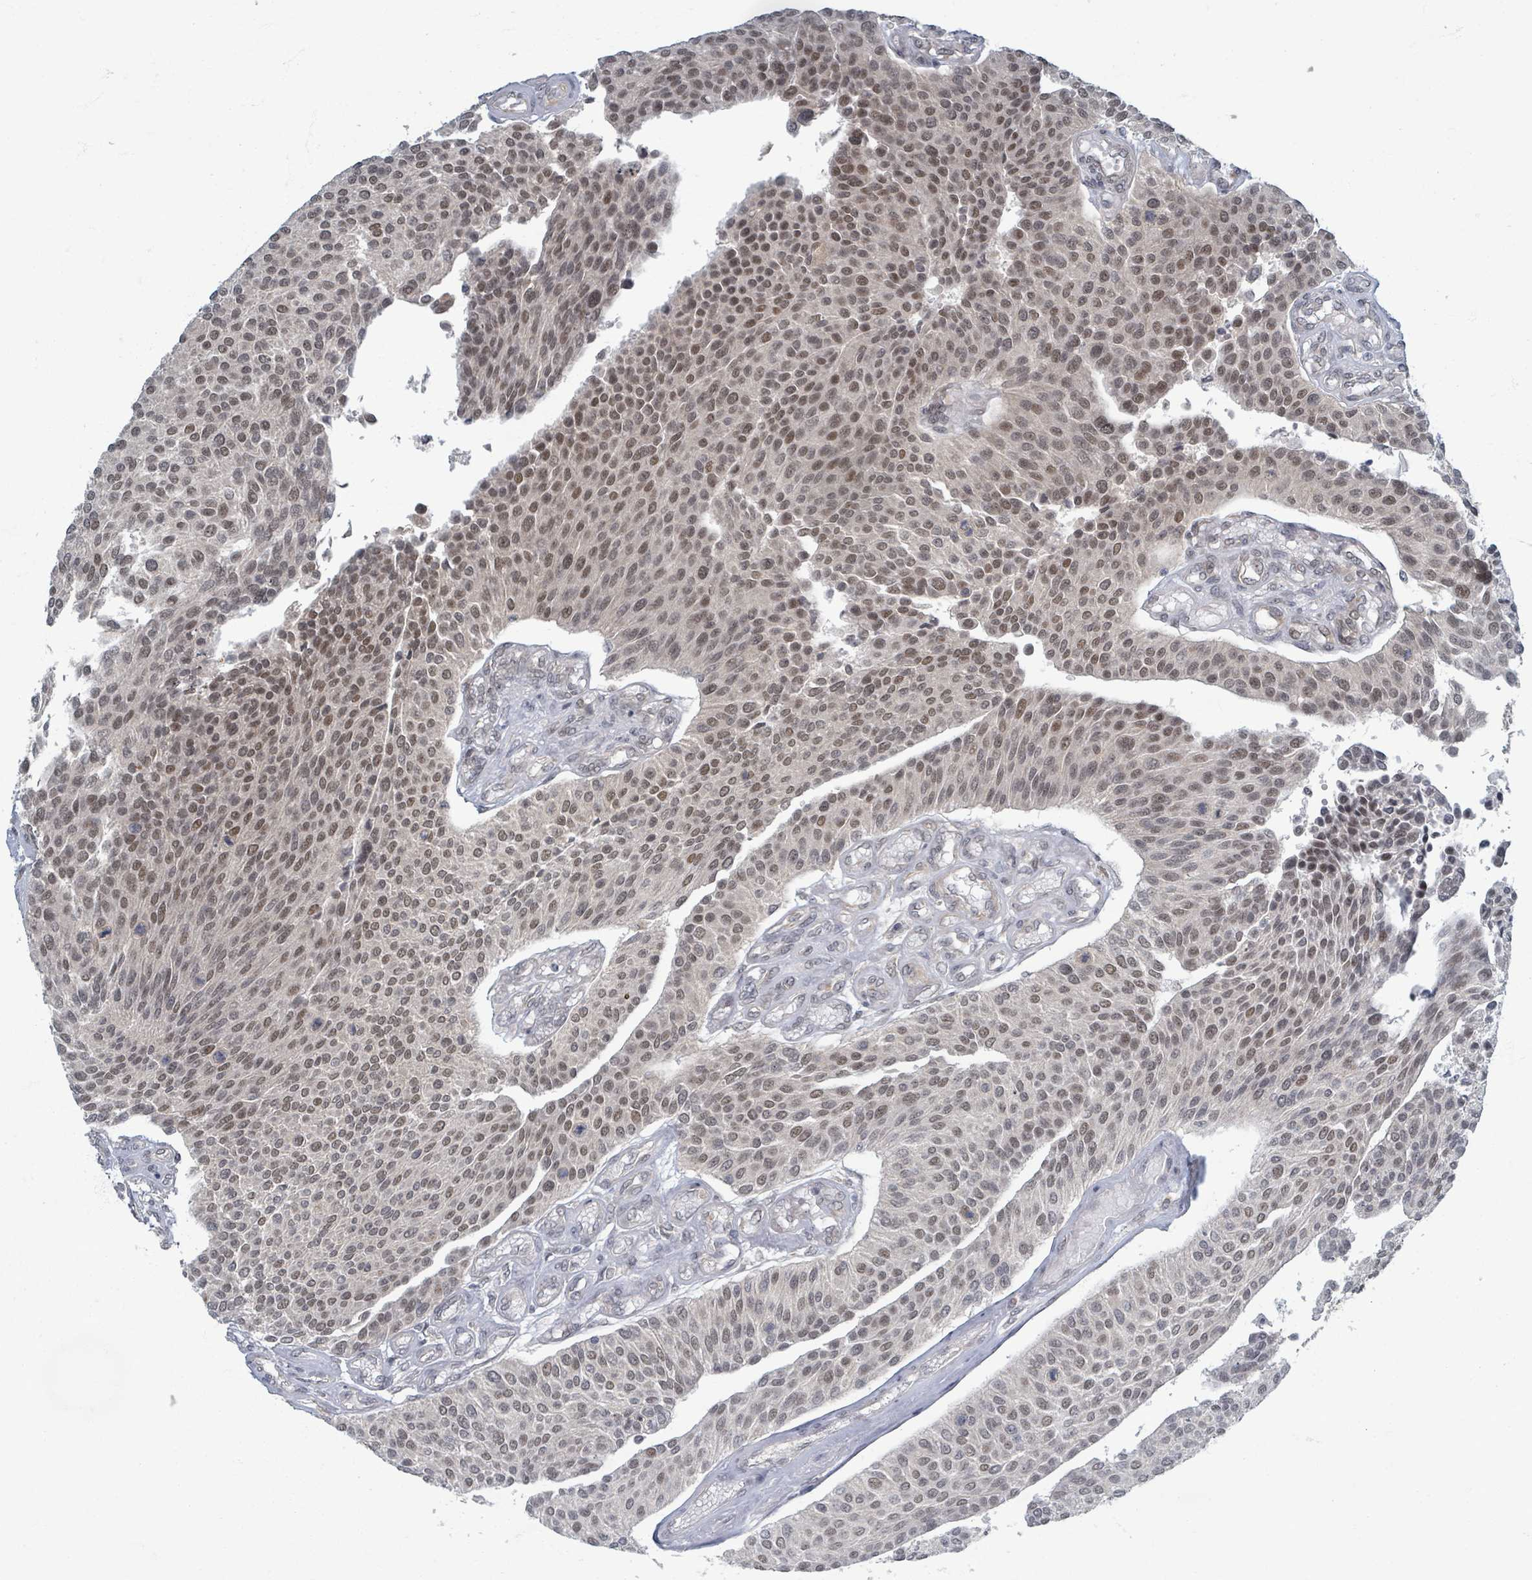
{"staining": {"intensity": "weak", "quantity": ">75%", "location": "nuclear"}, "tissue": "urothelial cancer", "cell_type": "Tumor cells", "image_type": "cancer", "snomed": [{"axis": "morphology", "description": "Urothelial carcinoma, NOS"}, {"axis": "topography", "description": "Urinary bladder"}], "caption": "Transitional cell carcinoma tissue shows weak nuclear staining in approximately >75% of tumor cells", "gene": "INTS15", "patient": {"sex": "male", "age": 55}}